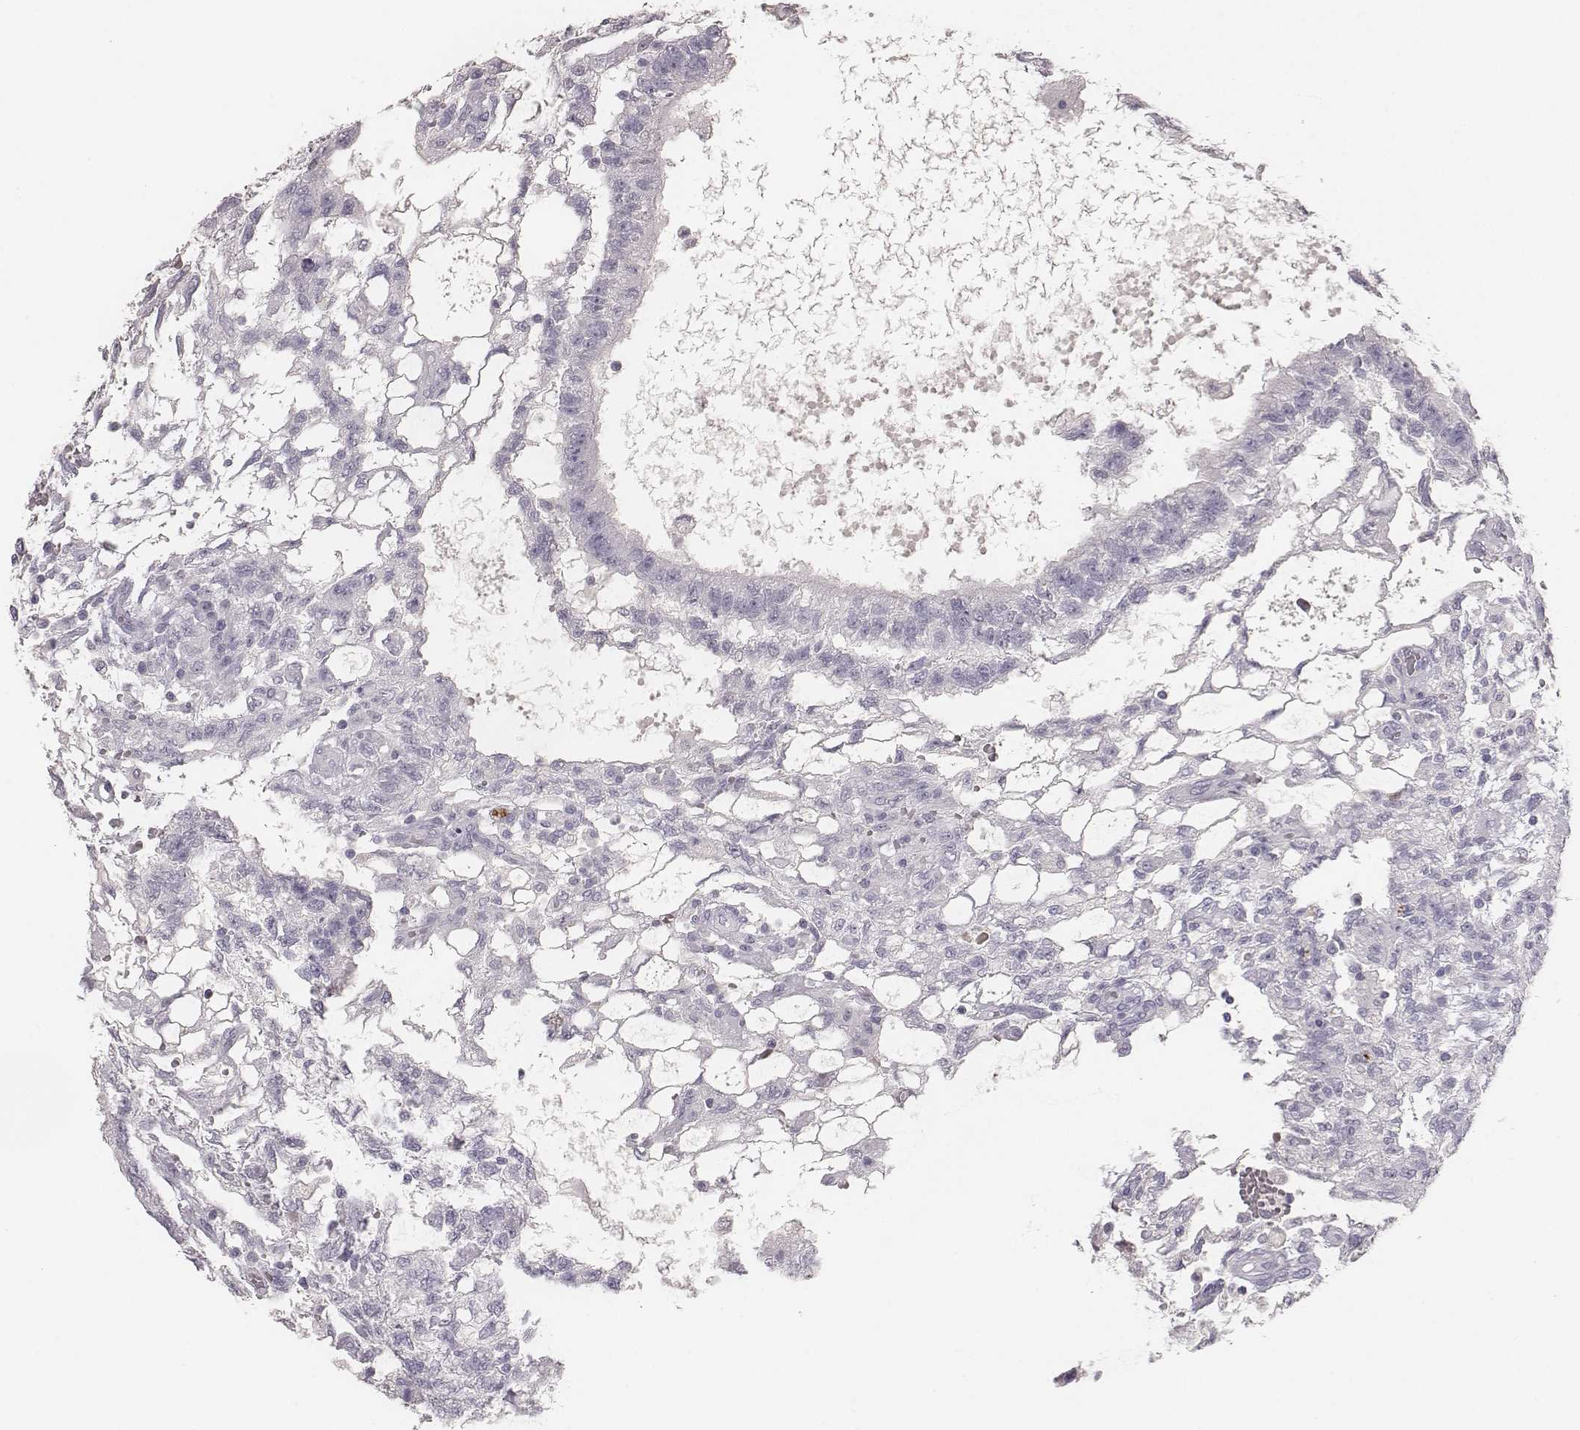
{"staining": {"intensity": "negative", "quantity": "none", "location": "none"}, "tissue": "testis cancer", "cell_type": "Tumor cells", "image_type": "cancer", "snomed": [{"axis": "morphology", "description": "Carcinoma, Embryonal, NOS"}, {"axis": "topography", "description": "Testis"}], "caption": "Immunohistochemistry of testis embryonal carcinoma reveals no staining in tumor cells.", "gene": "MYH6", "patient": {"sex": "male", "age": 32}}